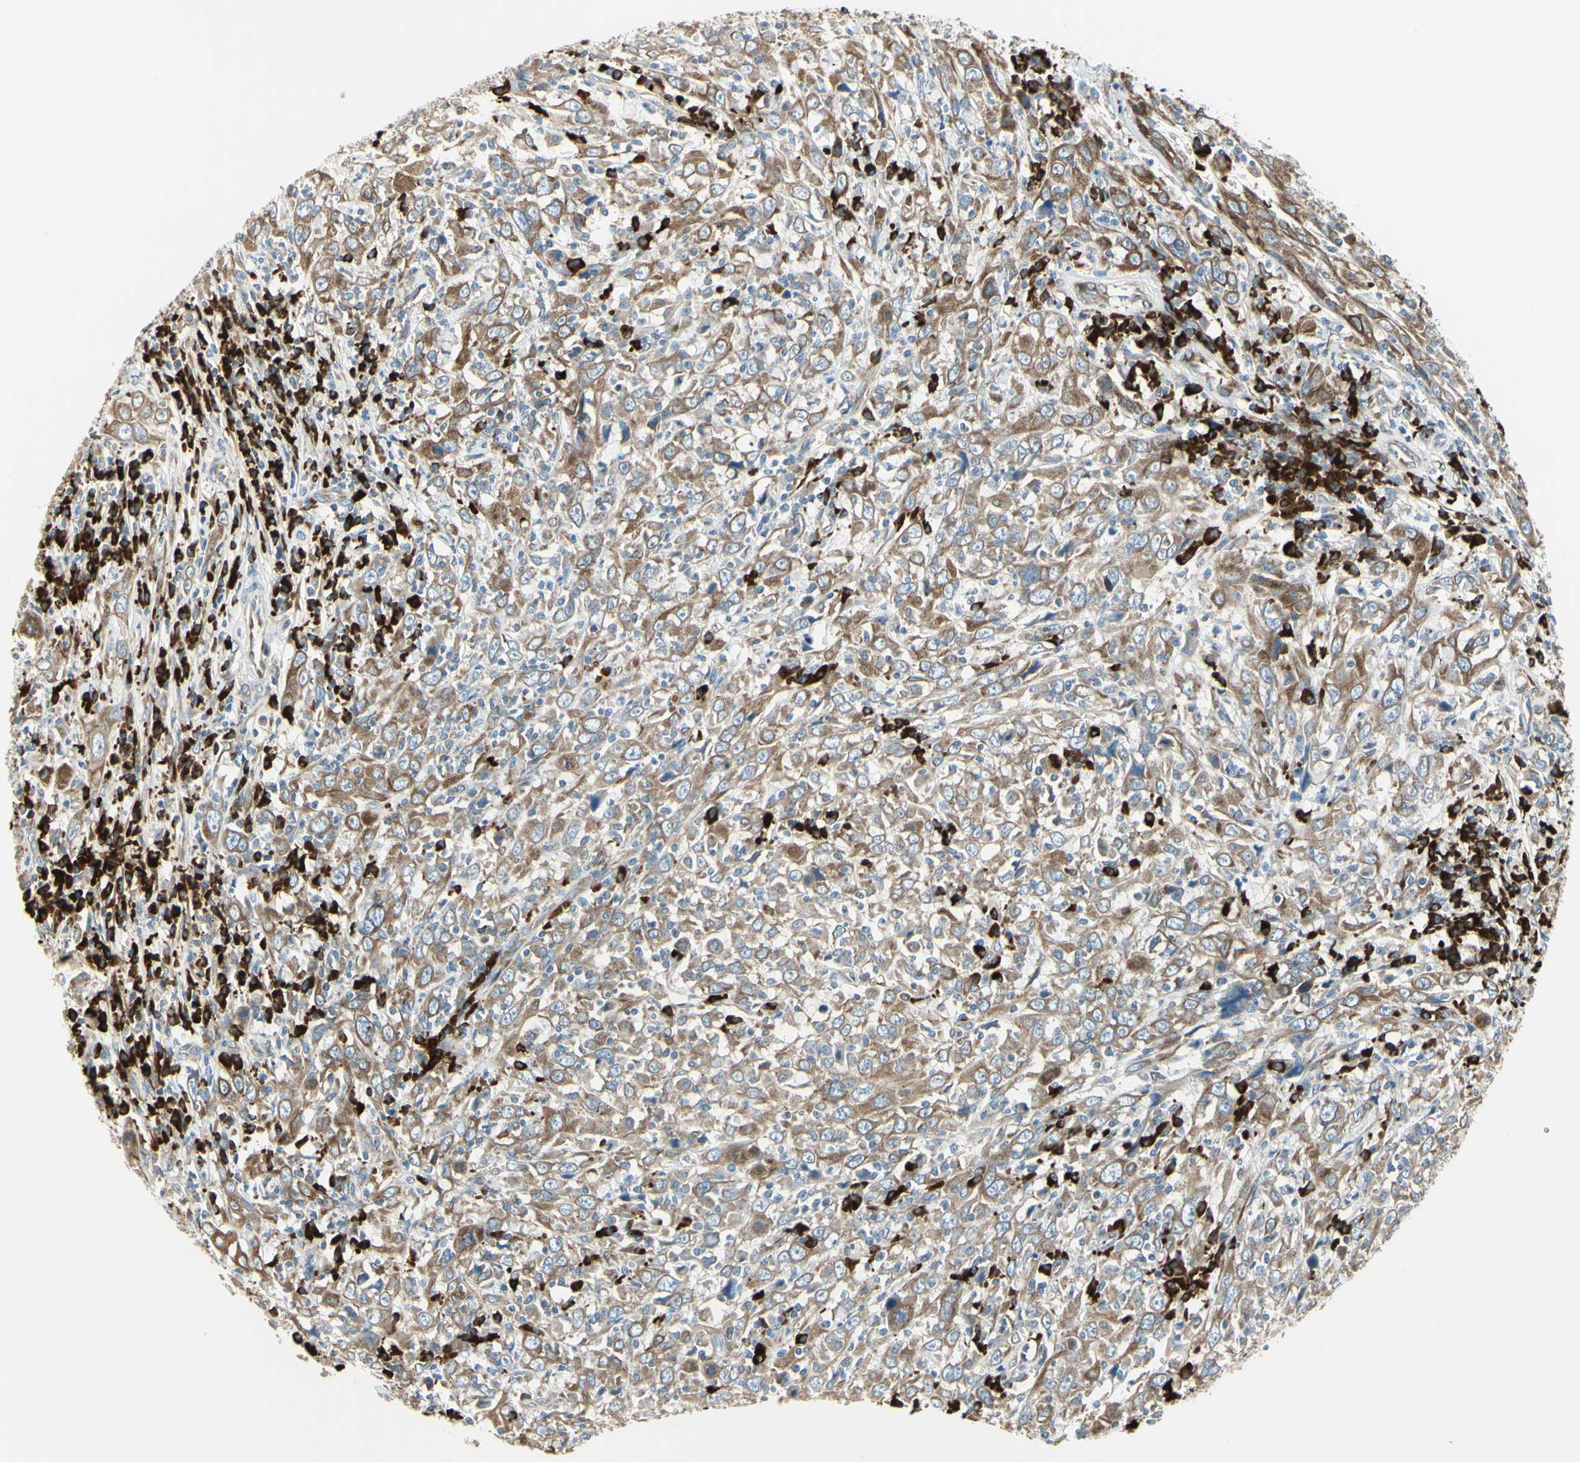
{"staining": {"intensity": "moderate", "quantity": ">75%", "location": "cytoplasmic/membranous"}, "tissue": "cervical cancer", "cell_type": "Tumor cells", "image_type": "cancer", "snomed": [{"axis": "morphology", "description": "Squamous cell carcinoma, NOS"}, {"axis": "topography", "description": "Cervix"}], "caption": "Protein staining displays moderate cytoplasmic/membranous expression in about >75% of tumor cells in squamous cell carcinoma (cervical).", "gene": "SELENOS", "patient": {"sex": "female", "age": 46}}